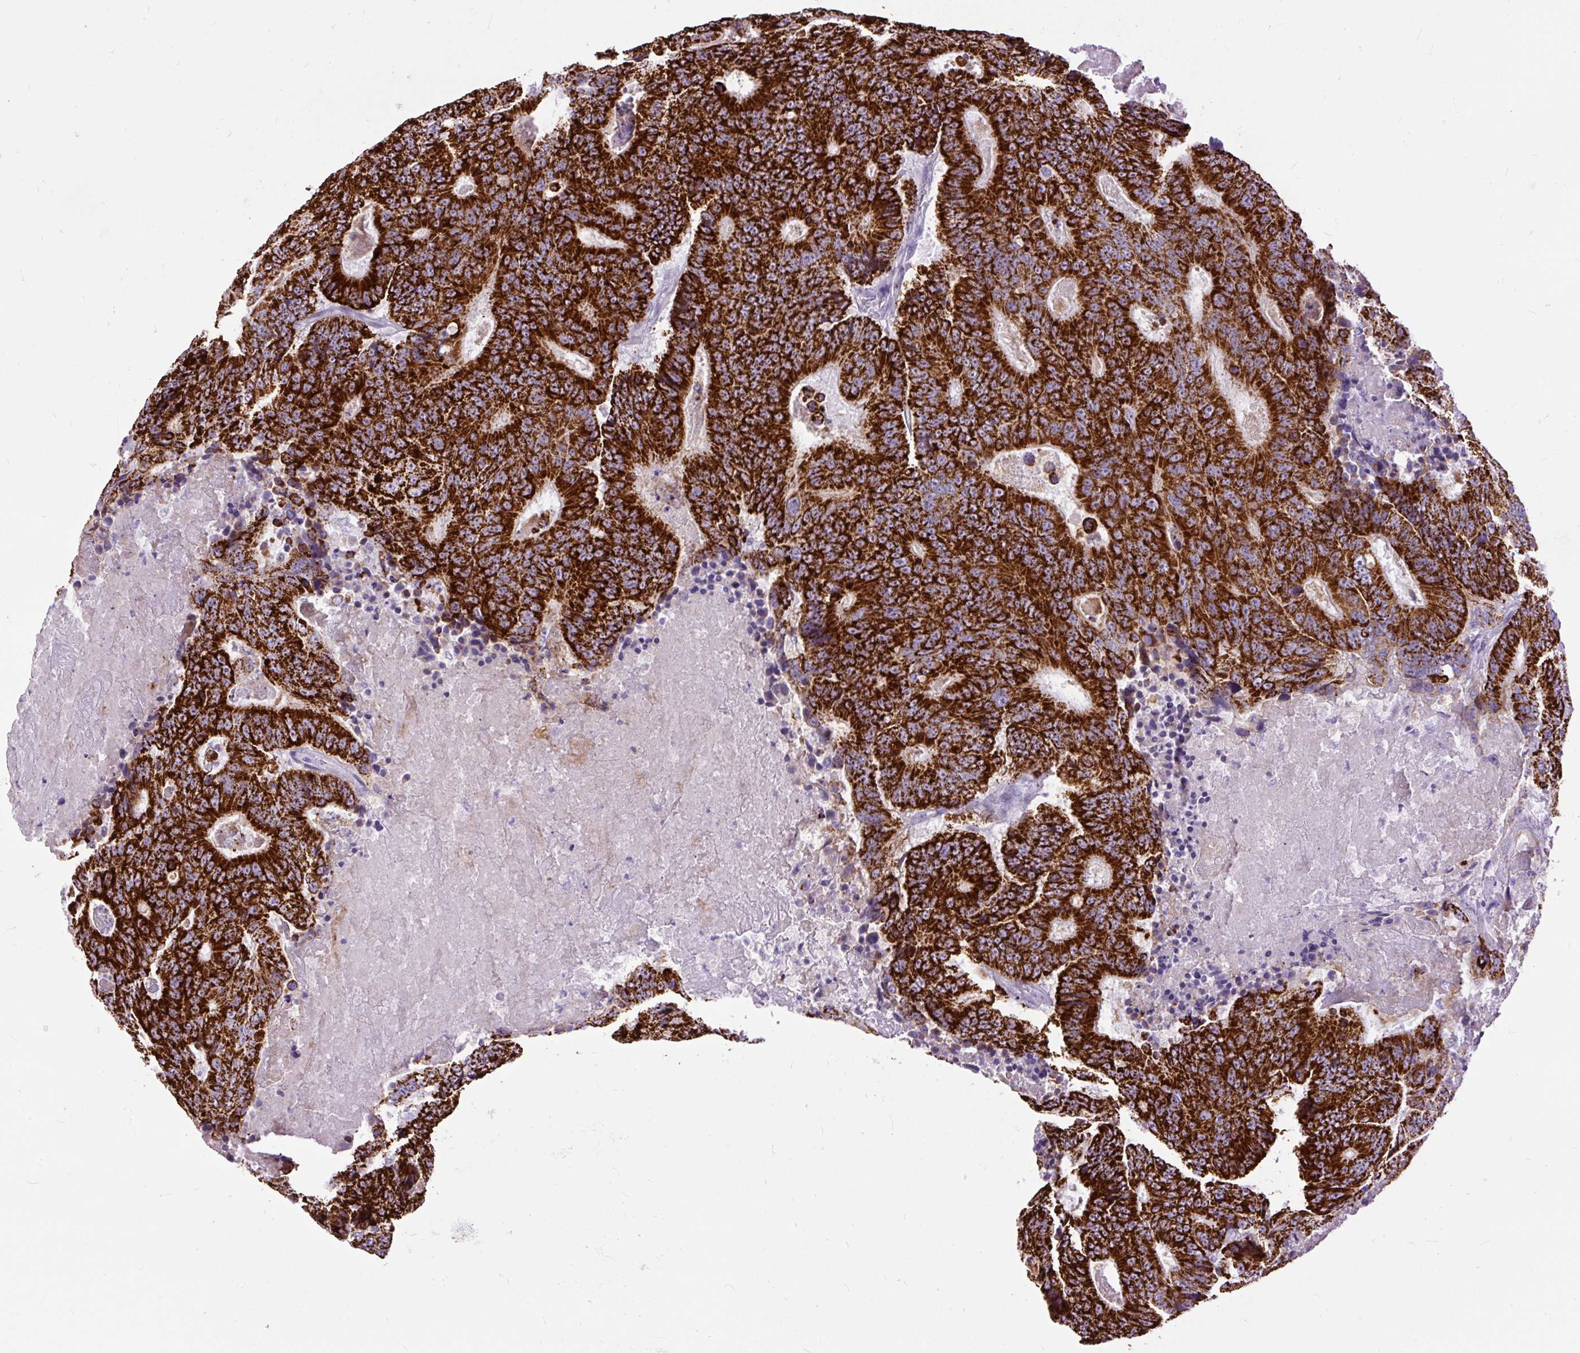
{"staining": {"intensity": "strong", "quantity": ">75%", "location": "cytoplasmic/membranous"}, "tissue": "colorectal cancer", "cell_type": "Tumor cells", "image_type": "cancer", "snomed": [{"axis": "morphology", "description": "Adenocarcinoma, NOS"}, {"axis": "topography", "description": "Colon"}], "caption": "Adenocarcinoma (colorectal) tissue shows strong cytoplasmic/membranous positivity in approximately >75% of tumor cells, visualized by immunohistochemistry.", "gene": "ZNF256", "patient": {"sex": "male", "age": 83}}